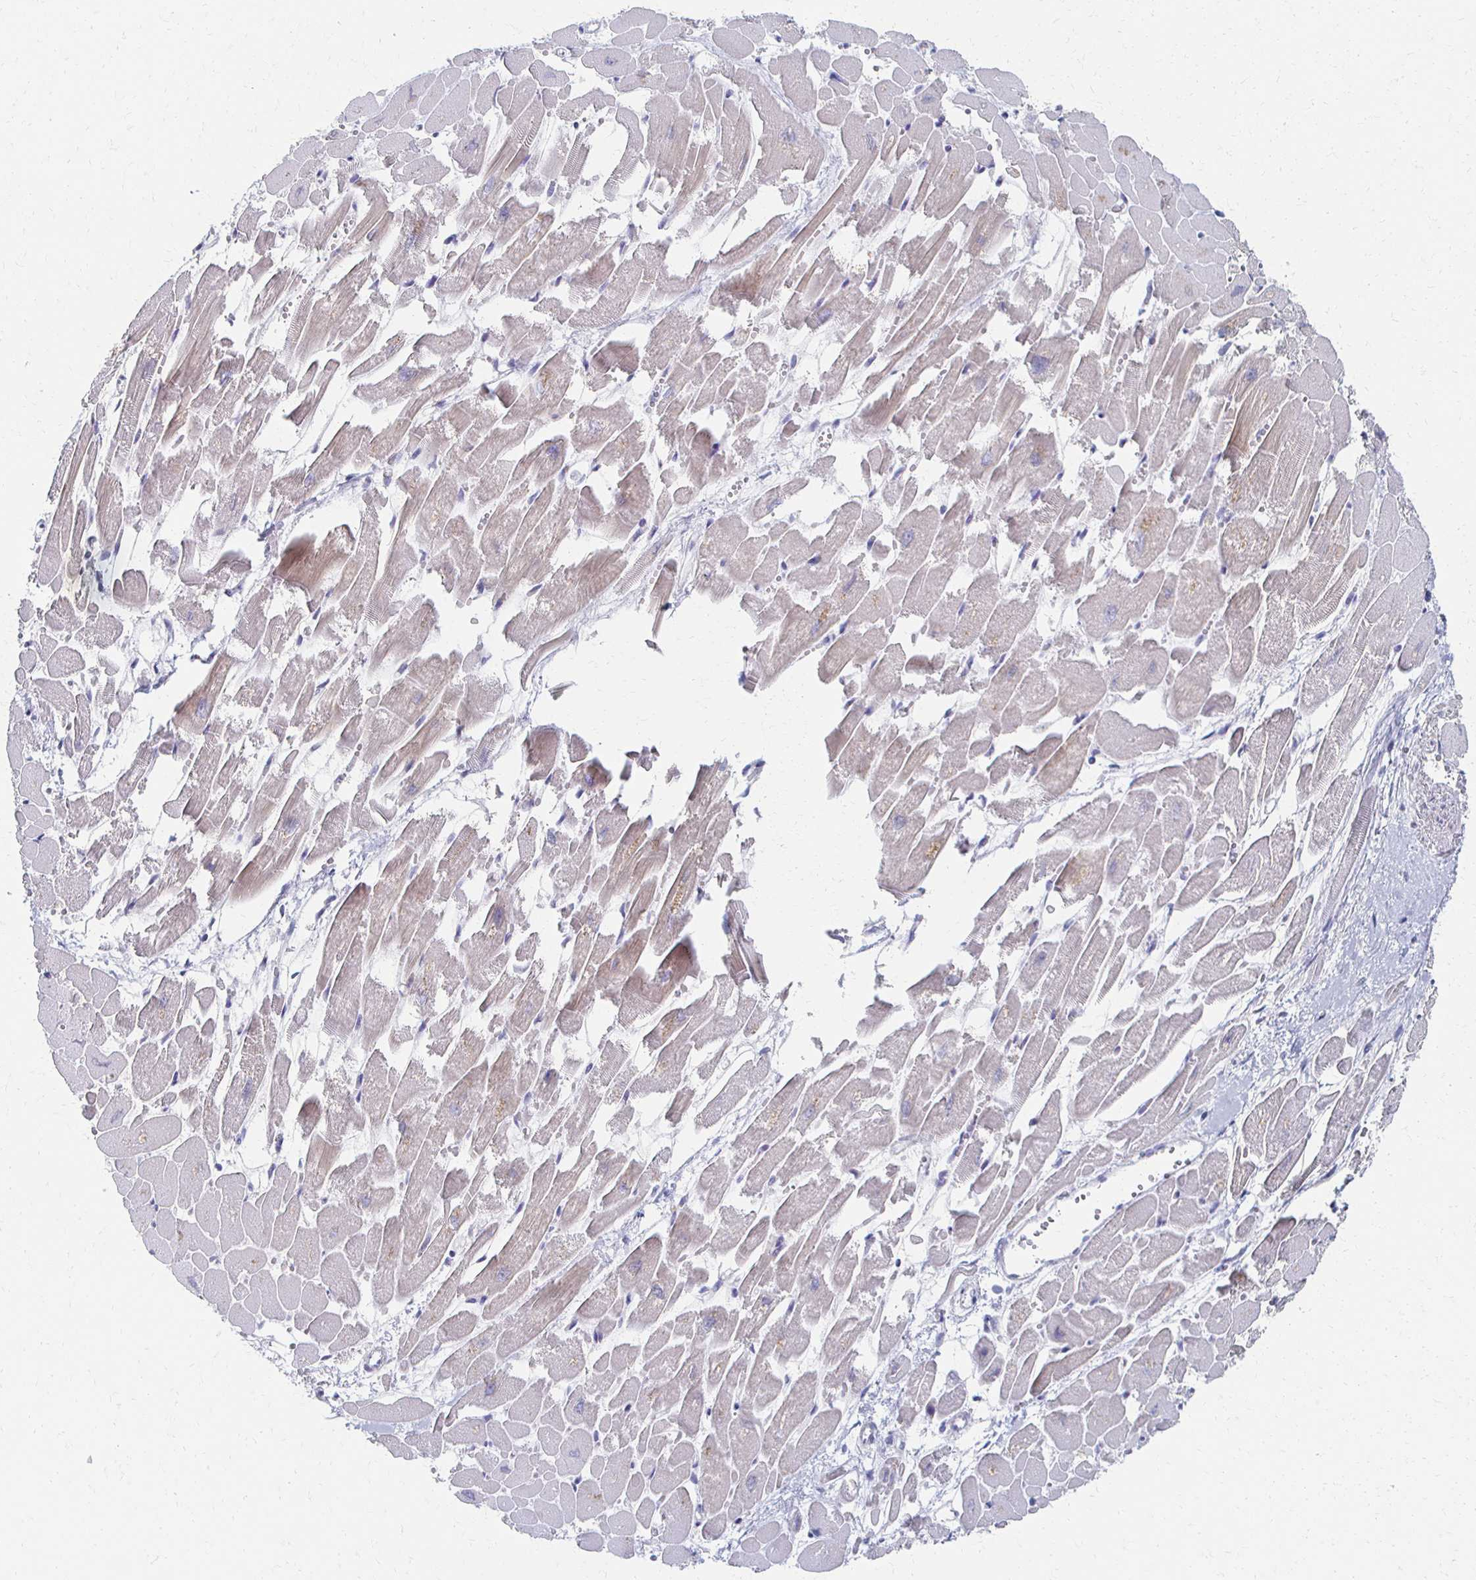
{"staining": {"intensity": "moderate", "quantity": "<25%", "location": "cytoplasmic/membranous"}, "tissue": "heart muscle", "cell_type": "Cardiomyocytes", "image_type": "normal", "snomed": [{"axis": "morphology", "description": "Normal tissue, NOS"}, {"axis": "topography", "description": "Heart"}], "caption": "Heart muscle stained for a protein (brown) demonstrates moderate cytoplasmic/membranous positive staining in approximately <25% of cardiomyocytes.", "gene": "CXCR2", "patient": {"sex": "female", "age": 52}}